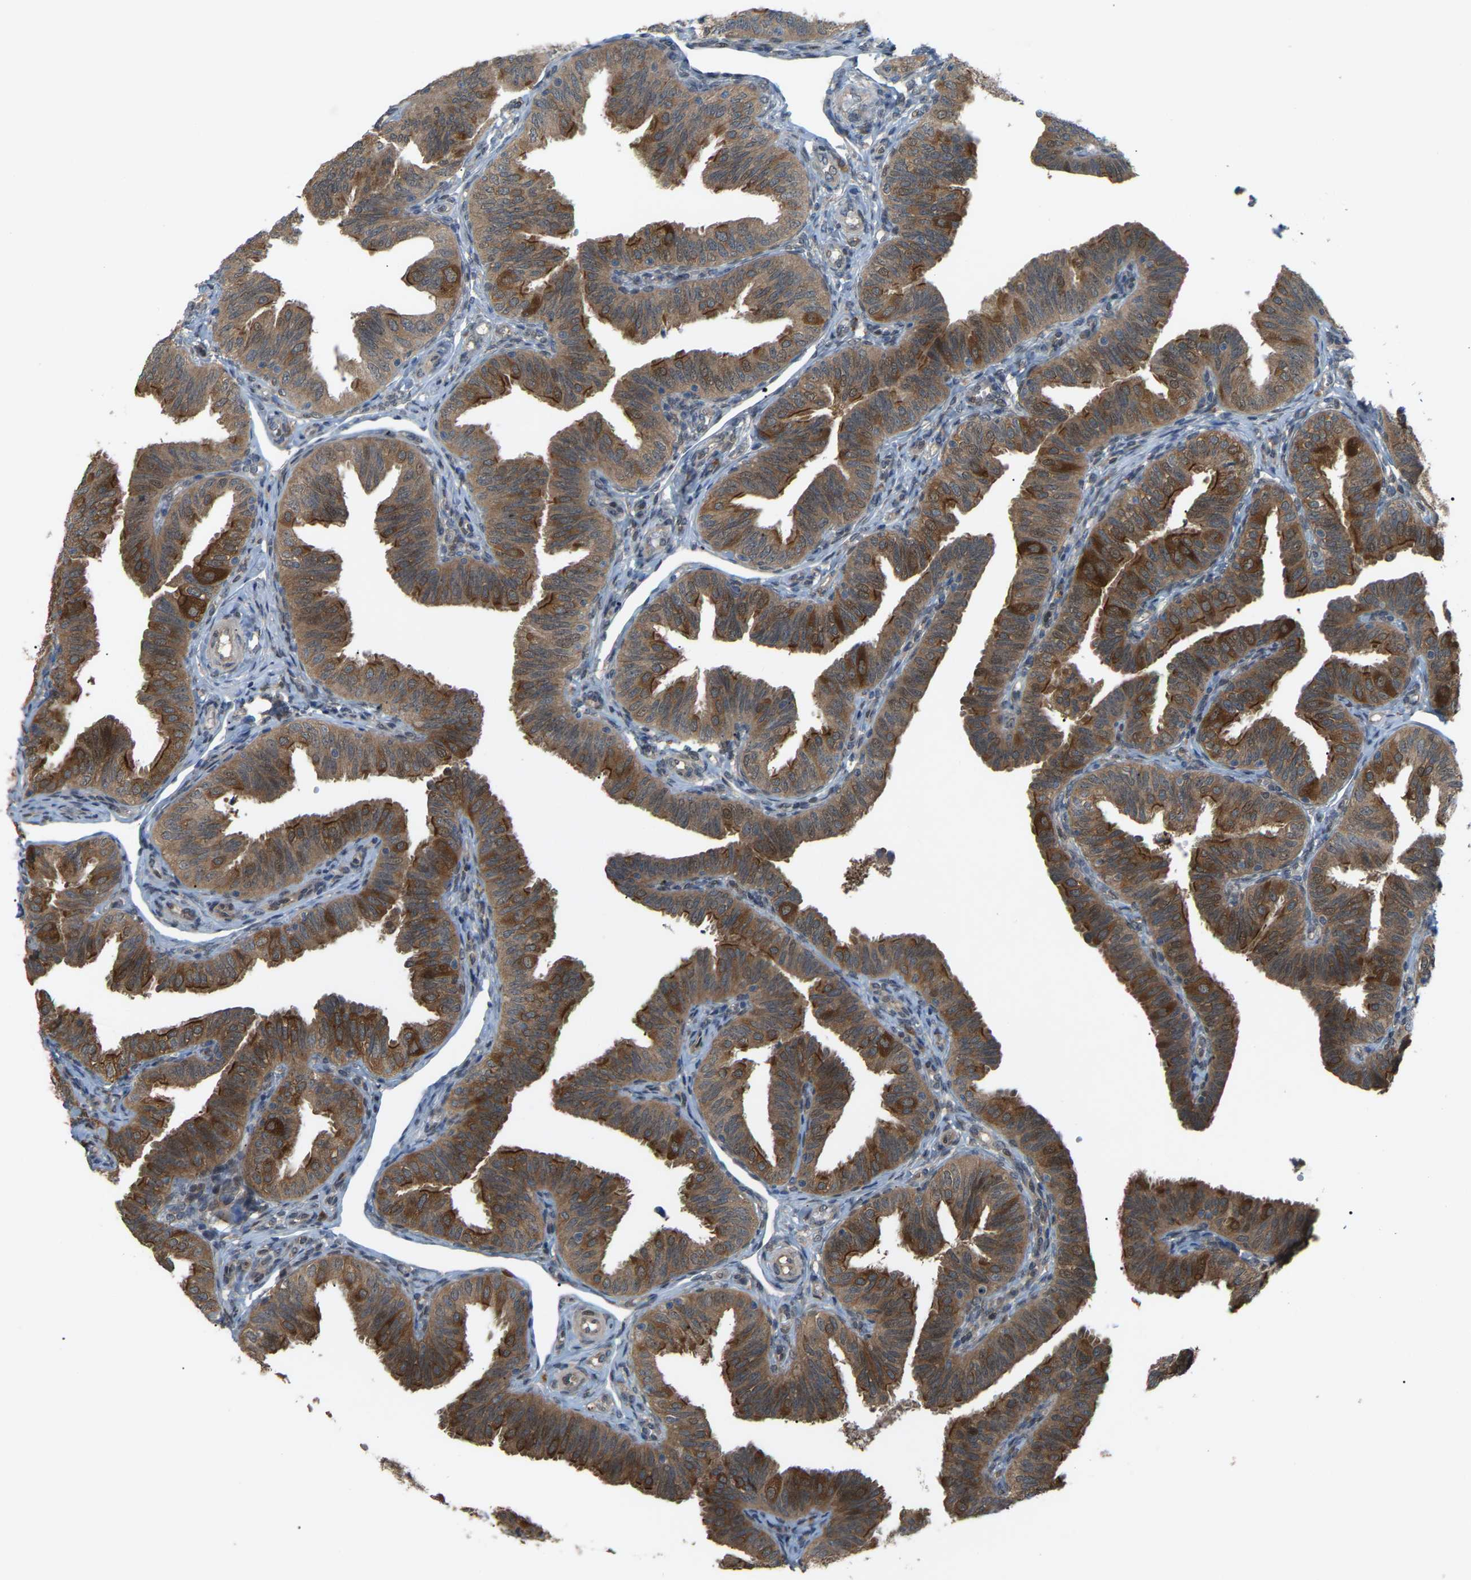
{"staining": {"intensity": "strong", "quantity": ">75%", "location": "cytoplasmic/membranous"}, "tissue": "fallopian tube", "cell_type": "Glandular cells", "image_type": "normal", "snomed": [{"axis": "morphology", "description": "Normal tissue, NOS"}, {"axis": "topography", "description": "Fallopian tube"}], "caption": "Normal fallopian tube demonstrates strong cytoplasmic/membranous staining in about >75% of glandular cells (DAB IHC with brightfield microscopy, high magnification)..", "gene": "CROT", "patient": {"sex": "female", "age": 35}}